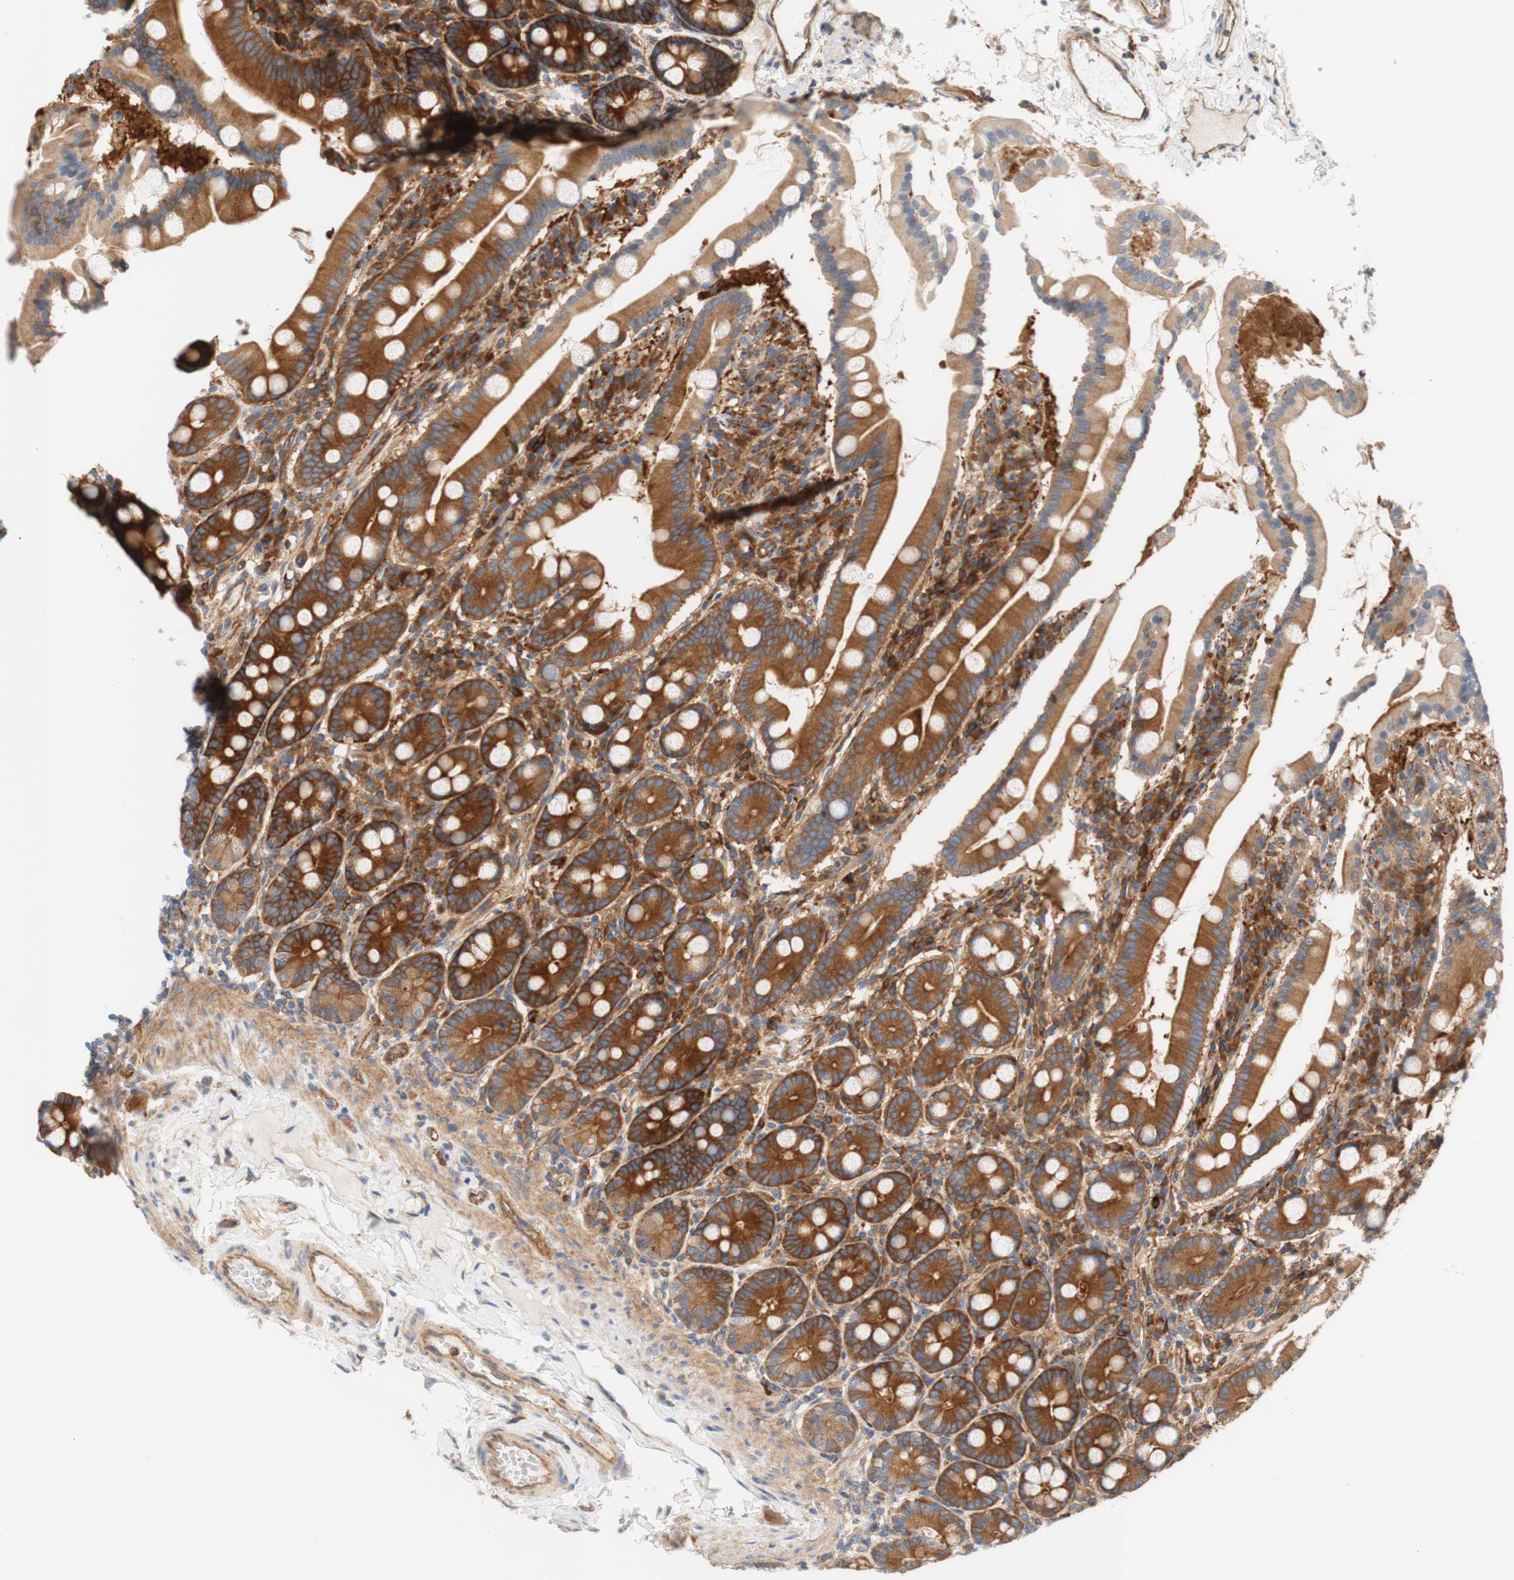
{"staining": {"intensity": "moderate", "quantity": ">75%", "location": "cytoplasmic/membranous"}, "tissue": "duodenum", "cell_type": "Glandular cells", "image_type": "normal", "snomed": [{"axis": "morphology", "description": "Normal tissue, NOS"}, {"axis": "topography", "description": "Duodenum"}], "caption": "A micrograph of human duodenum stained for a protein exhibits moderate cytoplasmic/membranous brown staining in glandular cells. (DAB (3,3'-diaminobenzidine) IHC, brown staining for protein, blue staining for nuclei).", "gene": "STOM", "patient": {"sex": "male", "age": 50}}